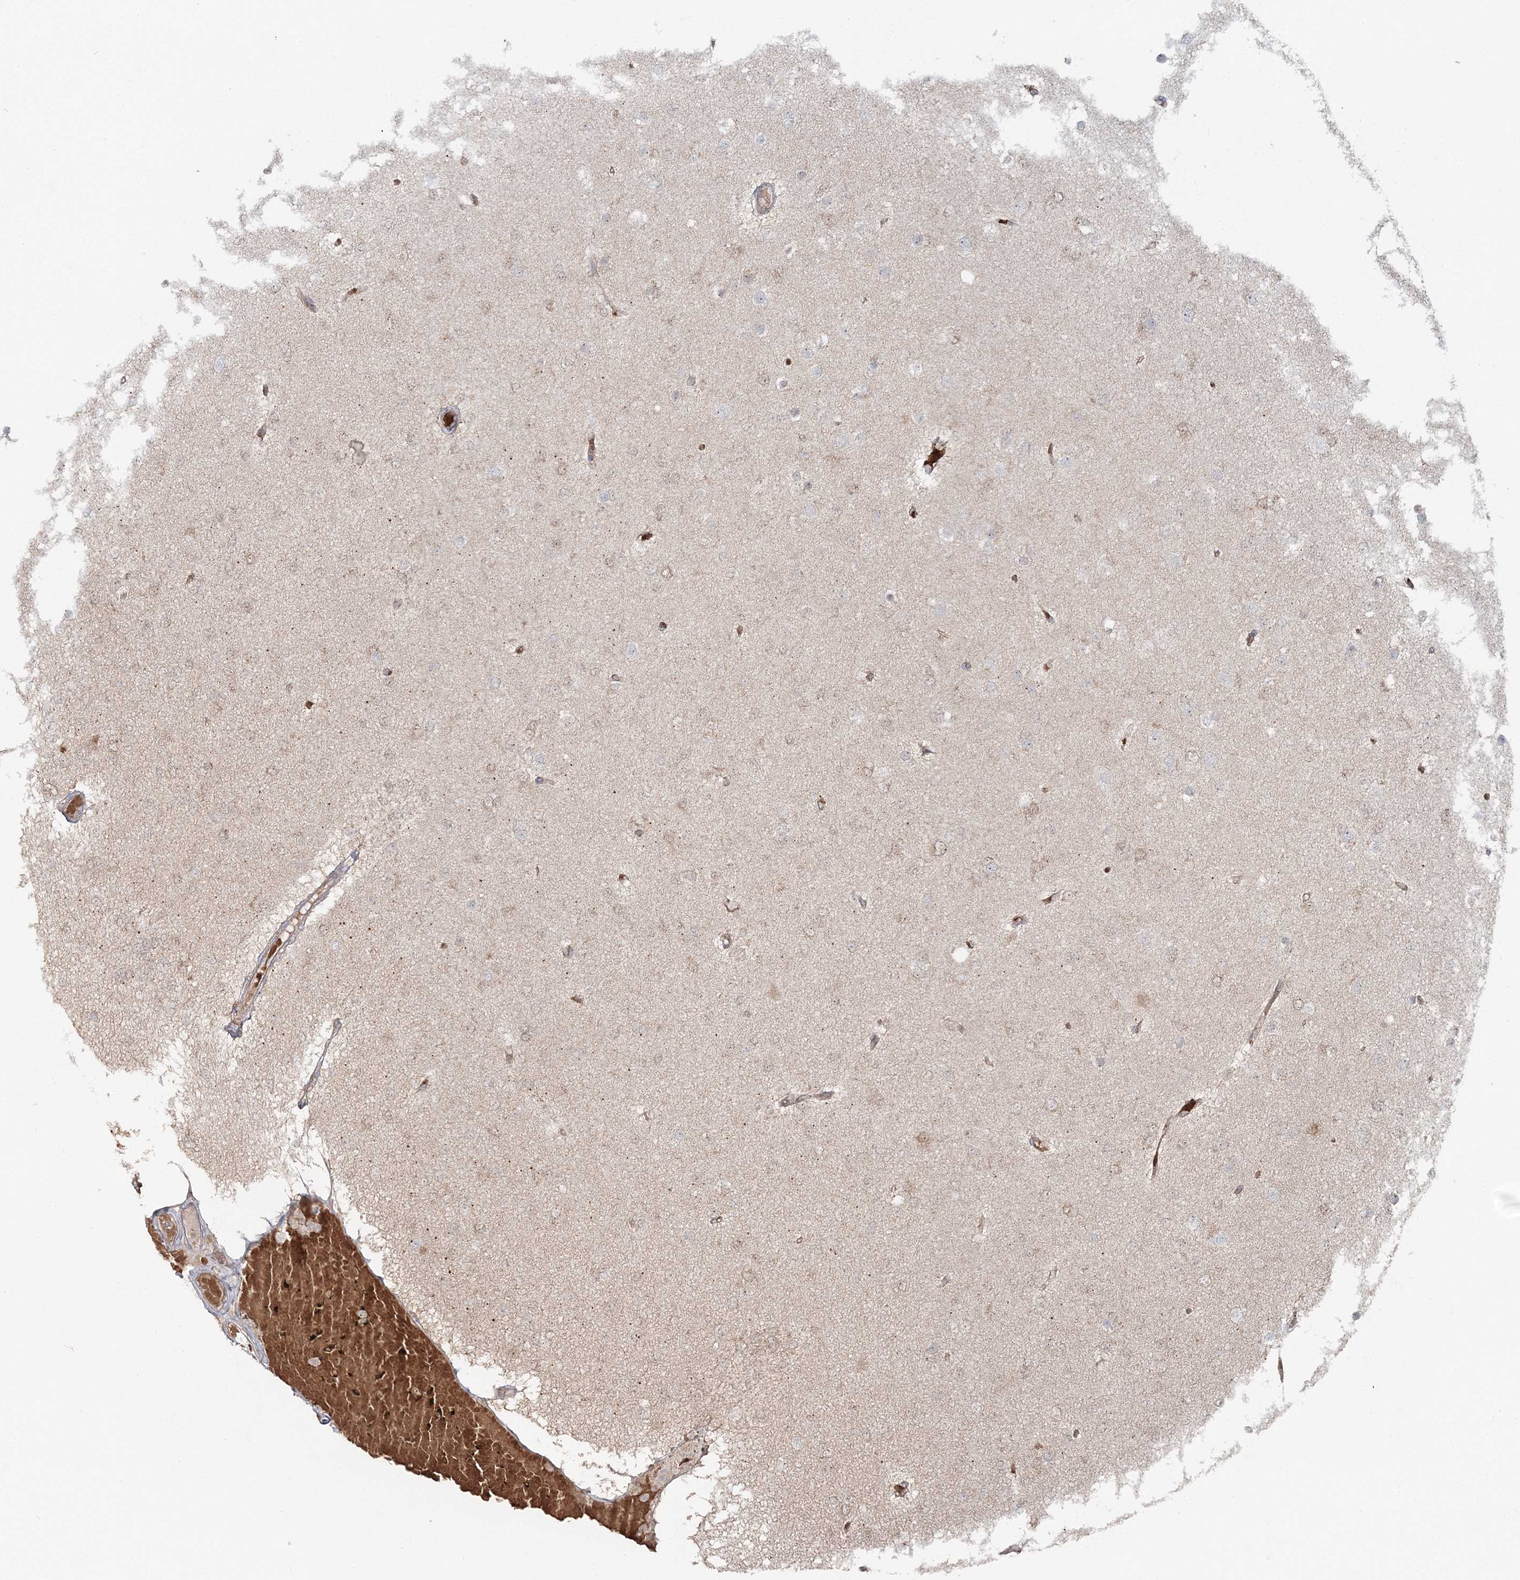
{"staining": {"intensity": "negative", "quantity": "none", "location": "none"}, "tissue": "glioma", "cell_type": "Tumor cells", "image_type": "cancer", "snomed": [{"axis": "morphology", "description": "Glioma, malignant, Low grade"}, {"axis": "topography", "description": "Brain"}], "caption": "A high-resolution image shows immunohistochemistry (IHC) staining of glioma, which shows no significant expression in tumor cells.", "gene": "PCBD2", "patient": {"sex": "female", "age": 22}}